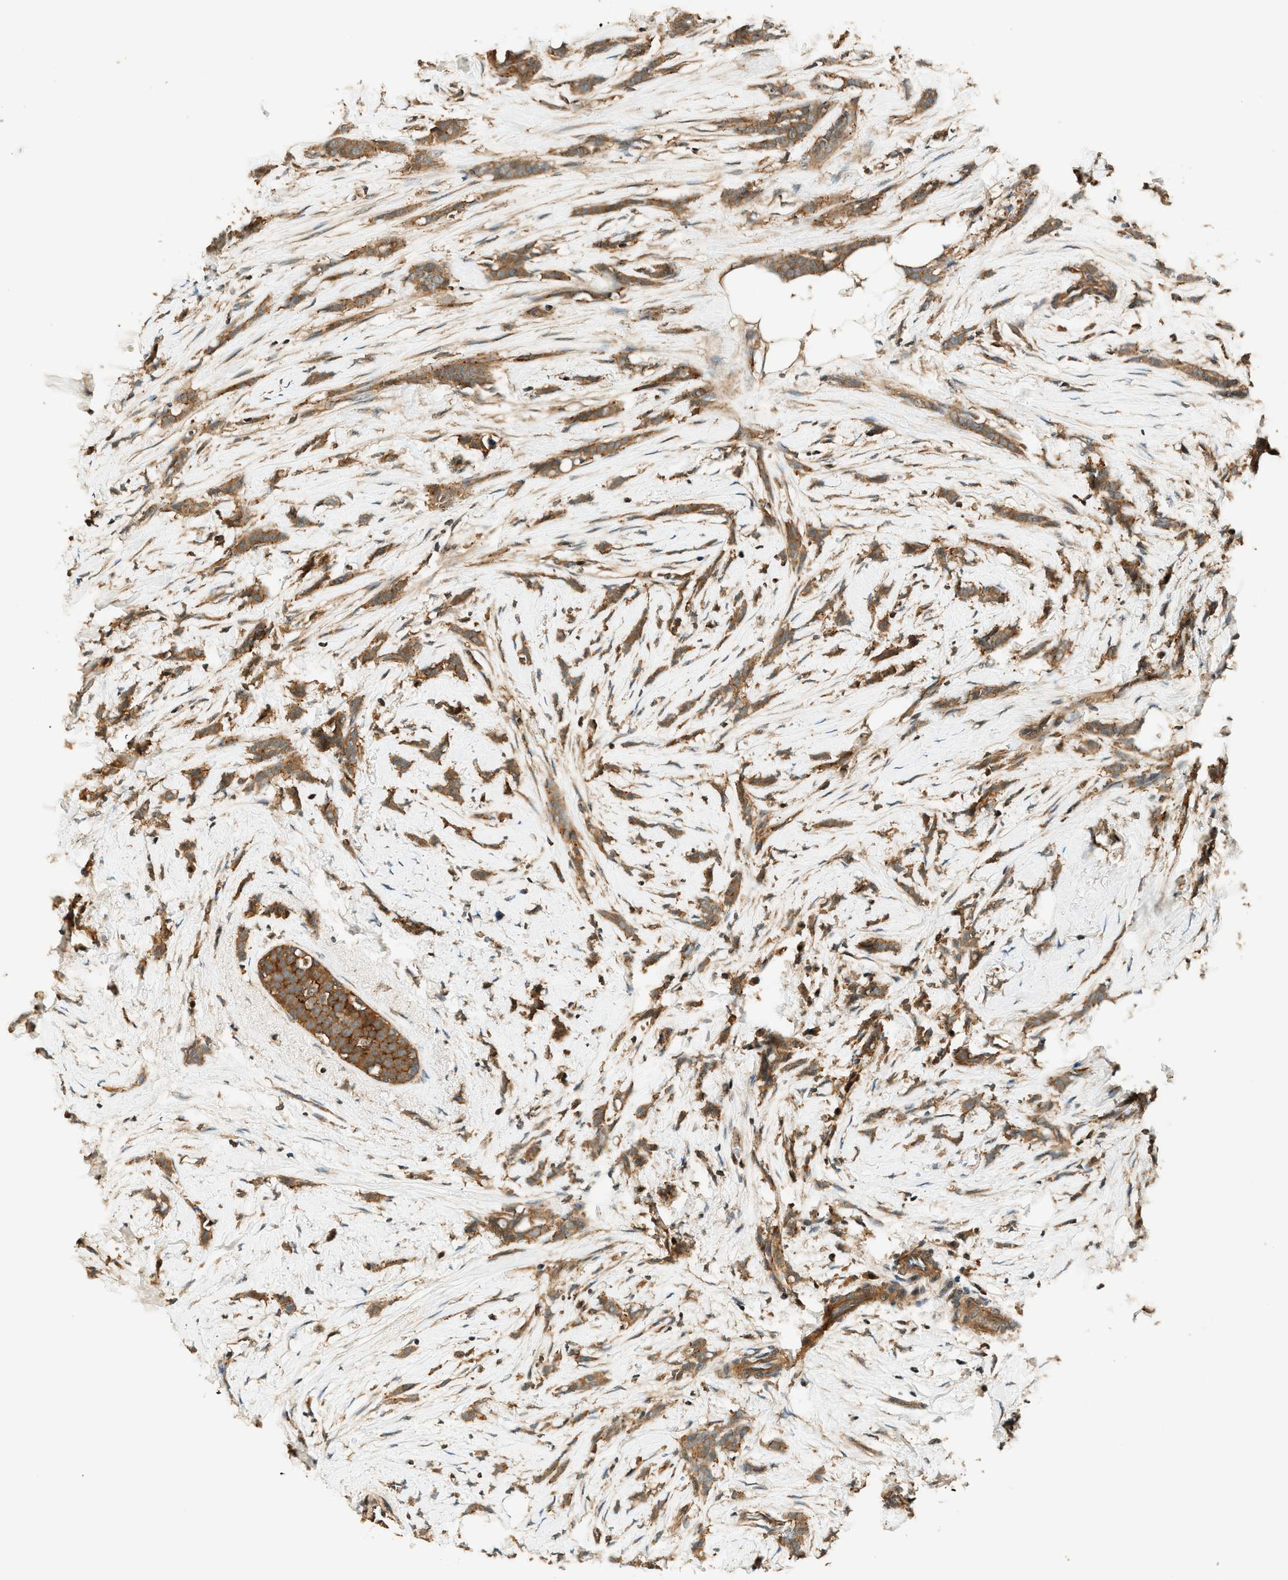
{"staining": {"intensity": "moderate", "quantity": ">75%", "location": "cytoplasmic/membranous"}, "tissue": "breast cancer", "cell_type": "Tumor cells", "image_type": "cancer", "snomed": [{"axis": "morphology", "description": "Lobular carcinoma, in situ"}, {"axis": "morphology", "description": "Lobular carcinoma"}, {"axis": "topography", "description": "Breast"}], "caption": "Human breast cancer stained with a brown dye demonstrates moderate cytoplasmic/membranous positive staining in approximately >75% of tumor cells.", "gene": "ARHGEF11", "patient": {"sex": "female", "age": 41}}